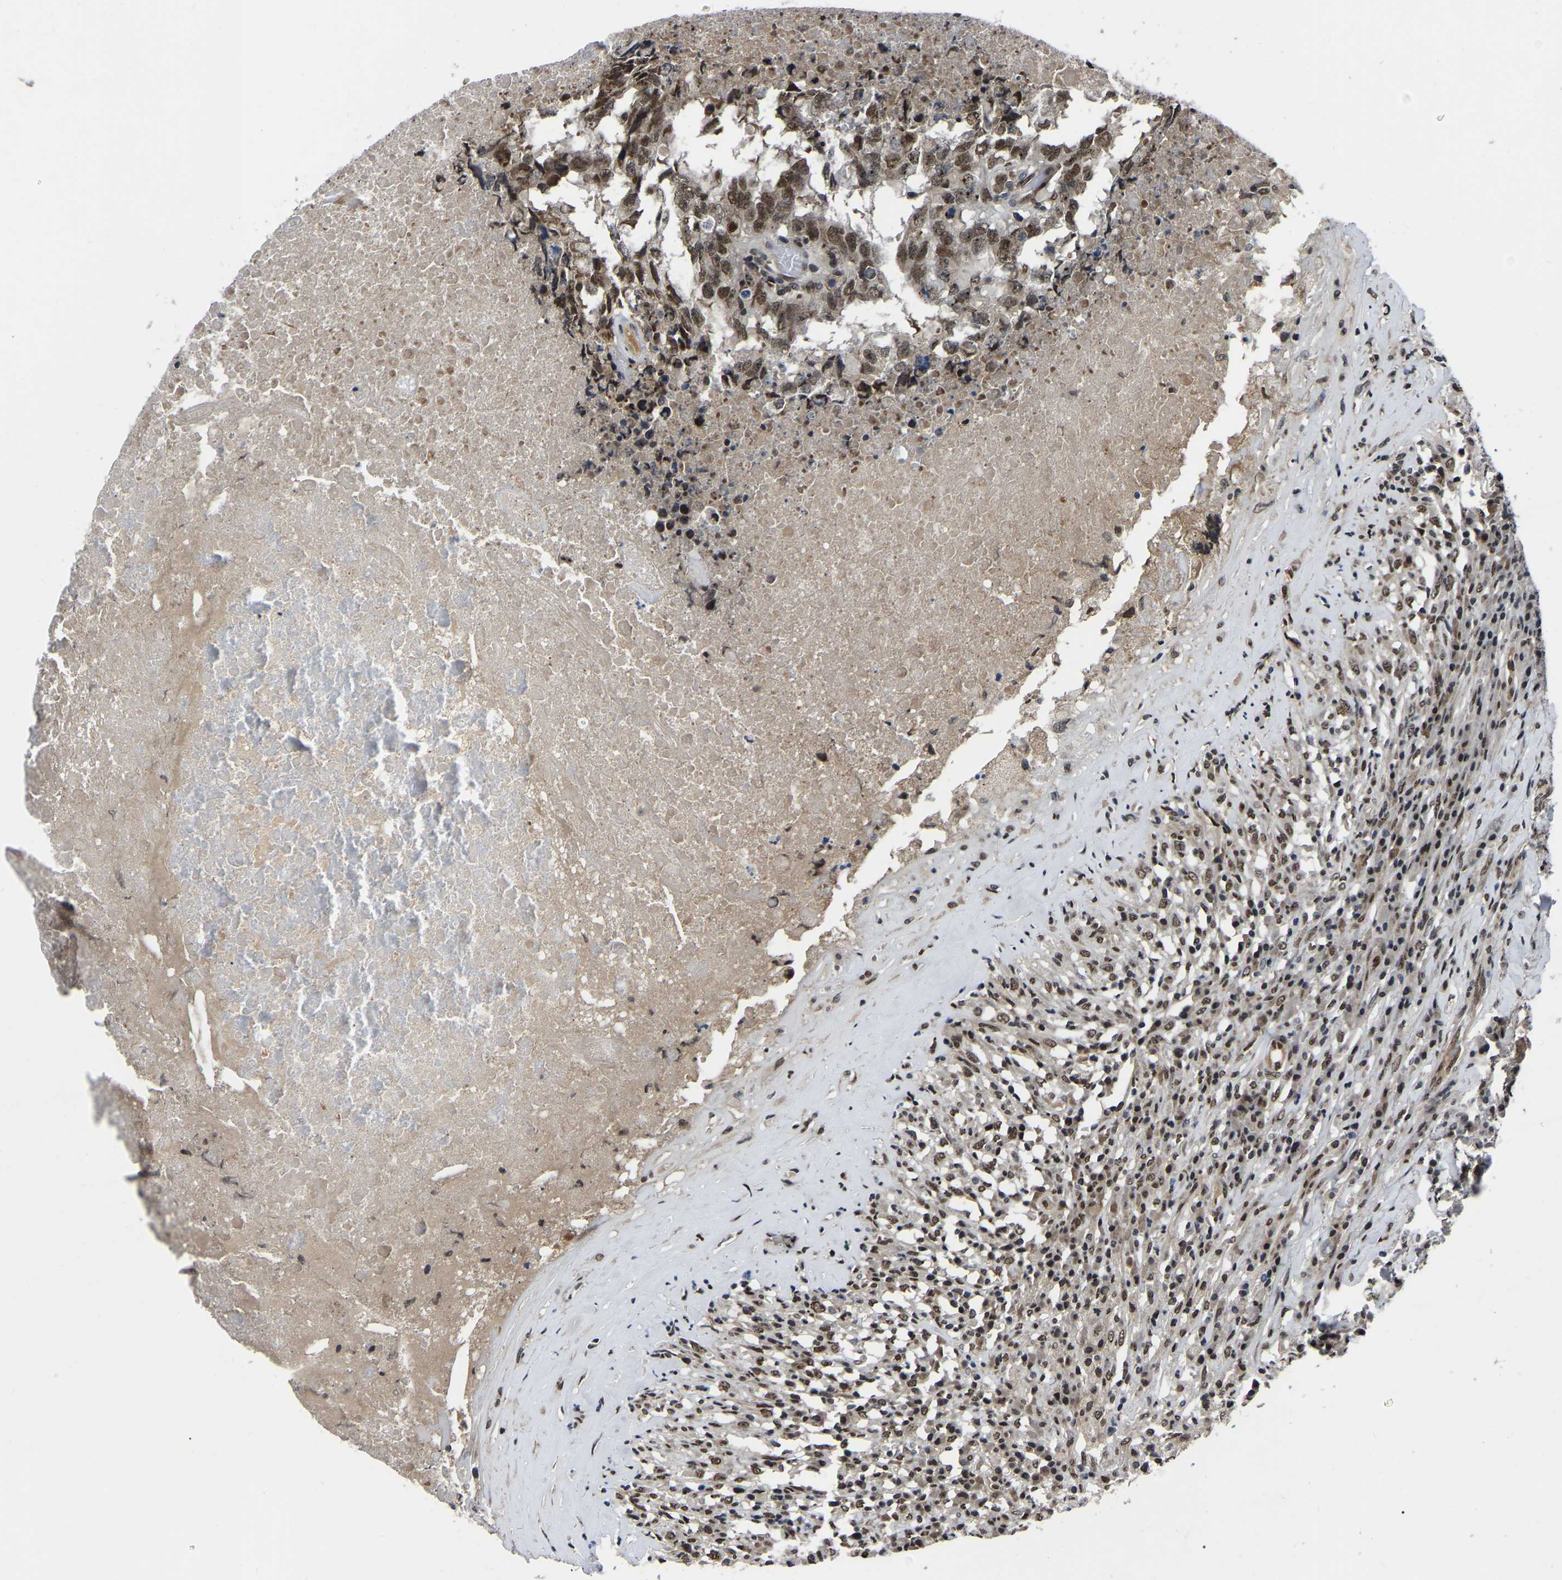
{"staining": {"intensity": "moderate", "quantity": ">75%", "location": "nuclear"}, "tissue": "testis cancer", "cell_type": "Tumor cells", "image_type": "cancer", "snomed": [{"axis": "morphology", "description": "Necrosis, NOS"}, {"axis": "morphology", "description": "Carcinoma, Embryonal, NOS"}, {"axis": "topography", "description": "Testis"}], "caption": "Protein expression analysis of testis cancer reveals moderate nuclear expression in about >75% of tumor cells. The staining is performed using DAB brown chromogen to label protein expression. The nuclei are counter-stained blue using hematoxylin.", "gene": "TRIM35", "patient": {"sex": "male", "age": 19}}